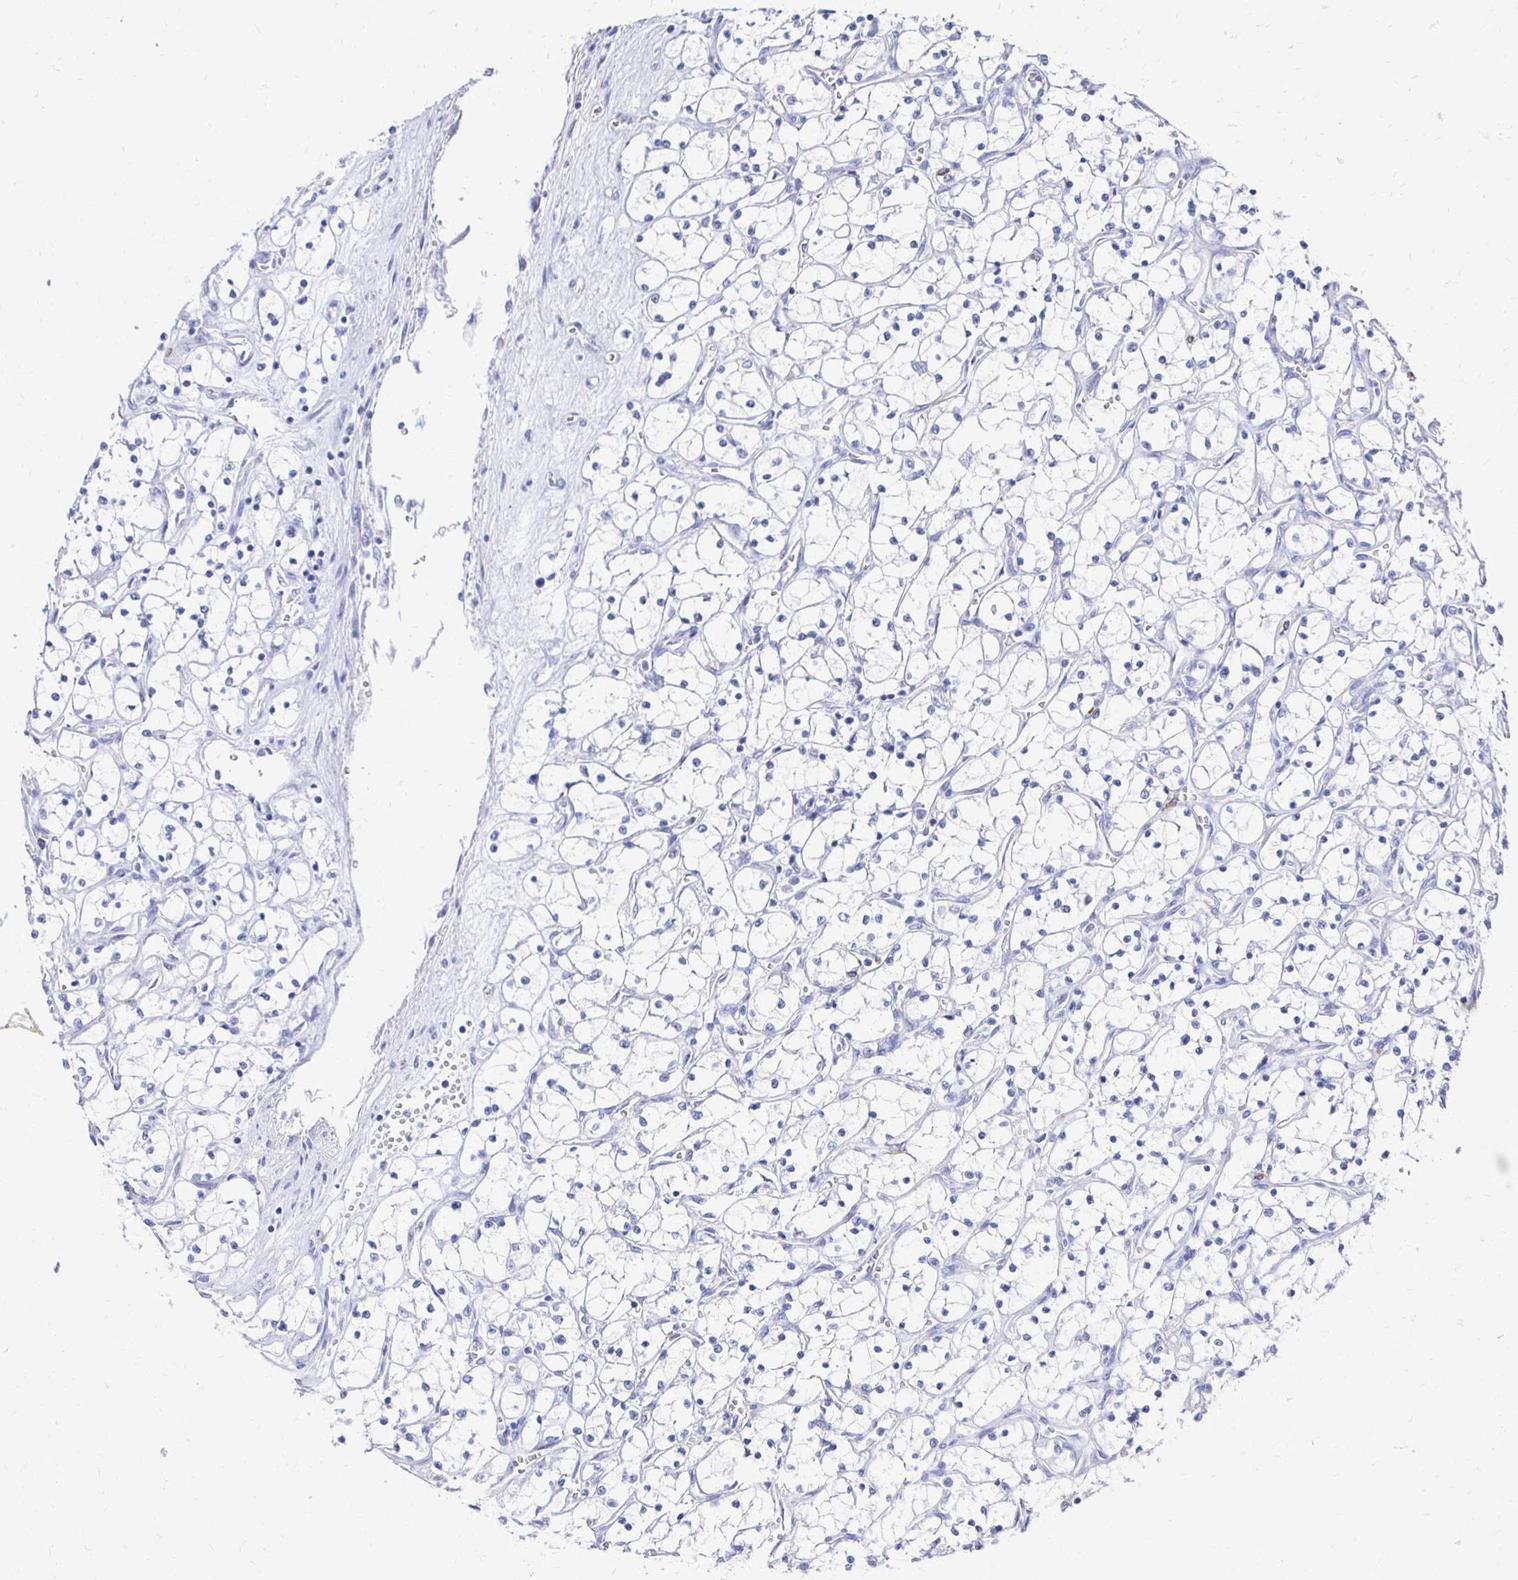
{"staining": {"intensity": "negative", "quantity": "none", "location": "none"}, "tissue": "renal cancer", "cell_type": "Tumor cells", "image_type": "cancer", "snomed": [{"axis": "morphology", "description": "Adenocarcinoma, NOS"}, {"axis": "topography", "description": "Kidney"}], "caption": "A photomicrograph of renal cancer (adenocarcinoma) stained for a protein exhibits no brown staining in tumor cells.", "gene": "CST6", "patient": {"sex": "female", "age": 69}}